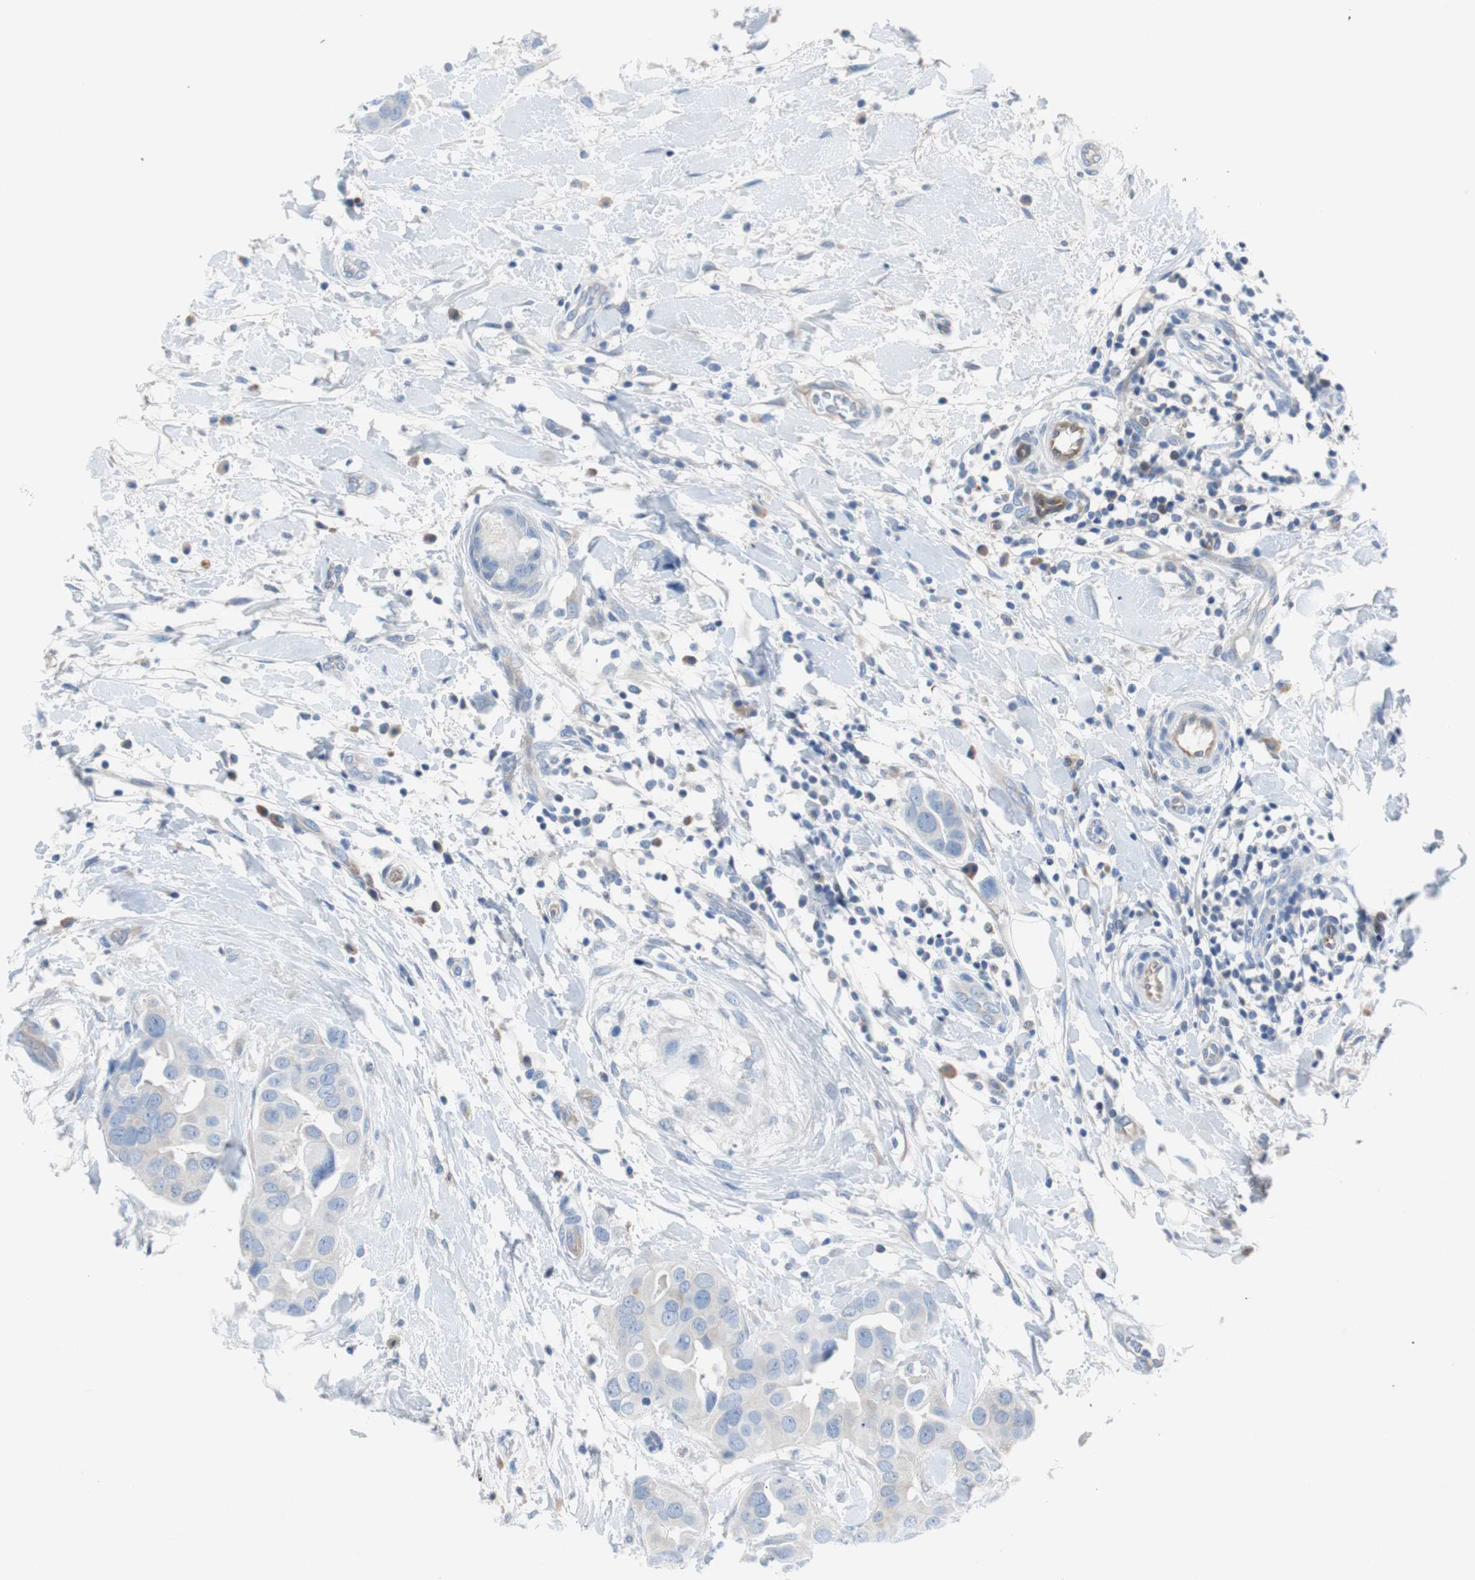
{"staining": {"intensity": "weak", "quantity": "<25%", "location": "cytoplasmic/membranous"}, "tissue": "breast cancer", "cell_type": "Tumor cells", "image_type": "cancer", "snomed": [{"axis": "morphology", "description": "Duct carcinoma"}, {"axis": "topography", "description": "Breast"}], "caption": "High magnification brightfield microscopy of intraductal carcinoma (breast) stained with DAB (3,3'-diaminobenzidine) (brown) and counterstained with hematoxylin (blue): tumor cells show no significant expression. (DAB IHC with hematoxylin counter stain).", "gene": "EEF2K", "patient": {"sex": "female", "age": 40}}